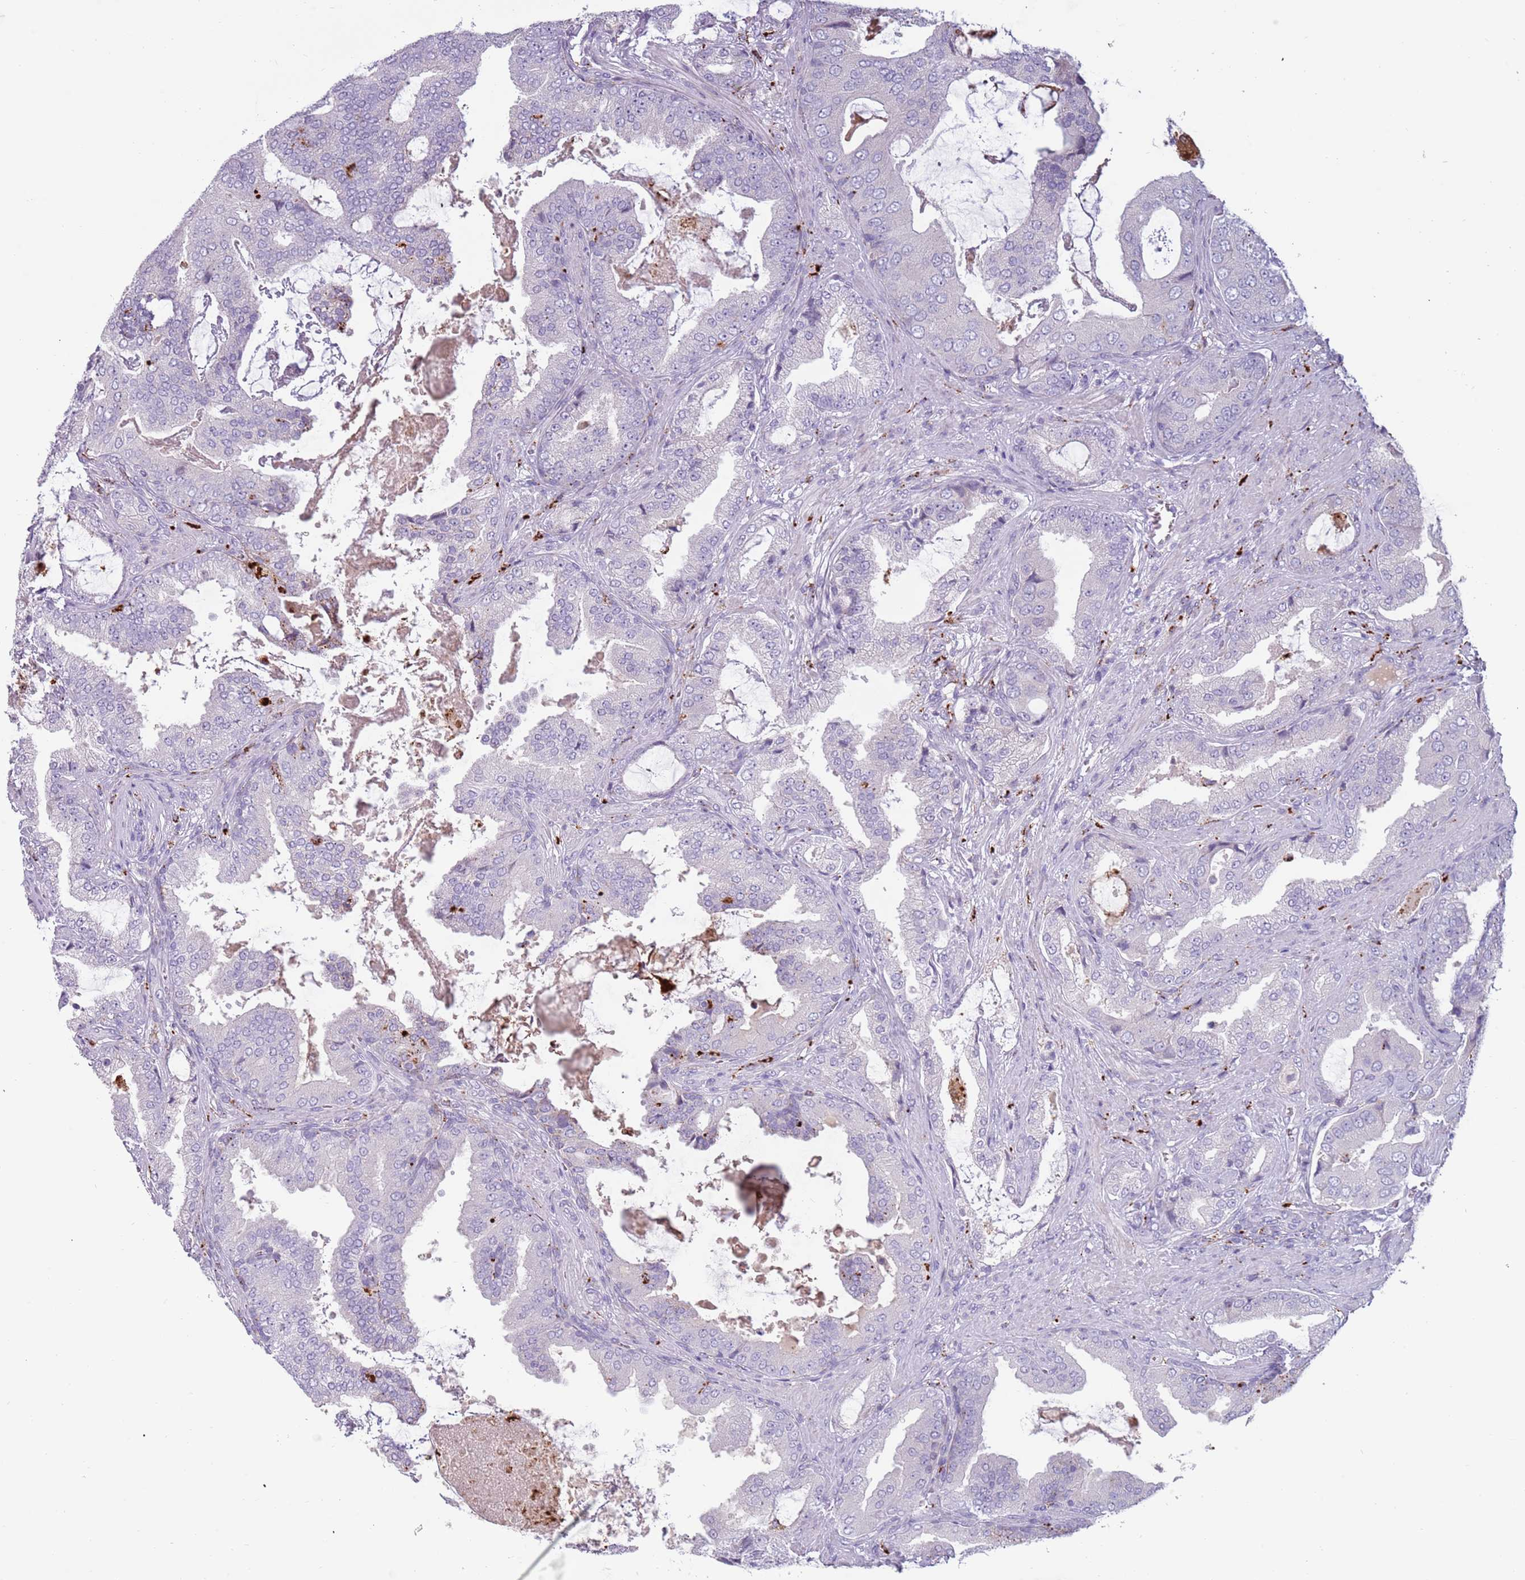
{"staining": {"intensity": "negative", "quantity": "none", "location": "none"}, "tissue": "prostate cancer", "cell_type": "Tumor cells", "image_type": "cancer", "snomed": [{"axis": "morphology", "description": "Adenocarcinoma, High grade"}, {"axis": "topography", "description": "Prostate"}], "caption": "Tumor cells are negative for protein expression in human prostate cancer (adenocarcinoma (high-grade)). Brightfield microscopy of immunohistochemistry (IHC) stained with DAB (brown) and hematoxylin (blue), captured at high magnification.", "gene": "NWD2", "patient": {"sex": "male", "age": 68}}